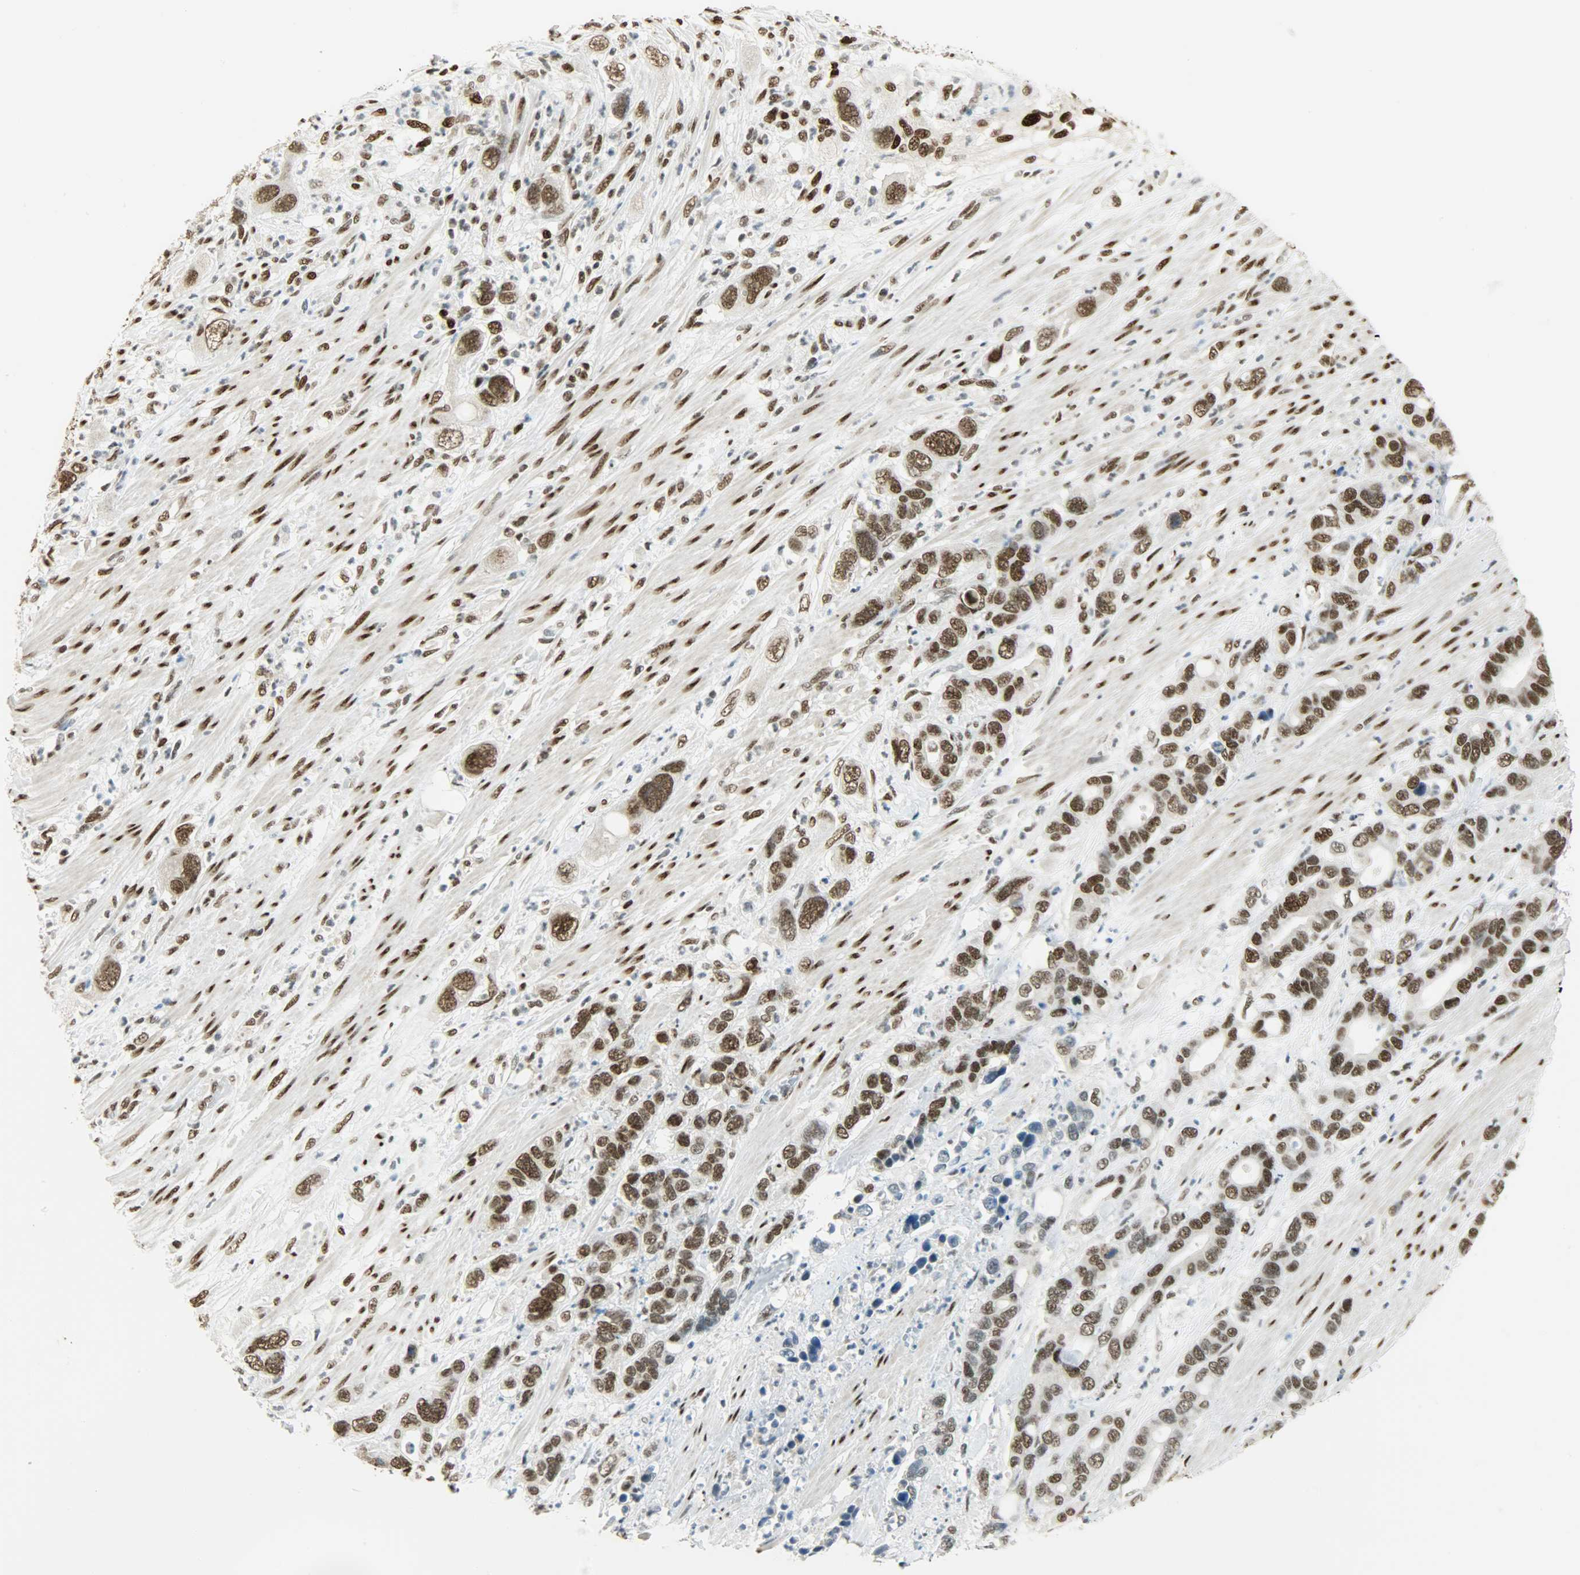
{"staining": {"intensity": "strong", "quantity": ">75%", "location": "nuclear"}, "tissue": "pancreatic cancer", "cell_type": "Tumor cells", "image_type": "cancer", "snomed": [{"axis": "morphology", "description": "Adenocarcinoma, NOS"}, {"axis": "topography", "description": "Pancreas"}], "caption": "Immunohistochemistry (IHC) histopathology image of human adenocarcinoma (pancreatic) stained for a protein (brown), which shows high levels of strong nuclear expression in about >75% of tumor cells.", "gene": "MYEF2", "patient": {"sex": "female", "age": 71}}